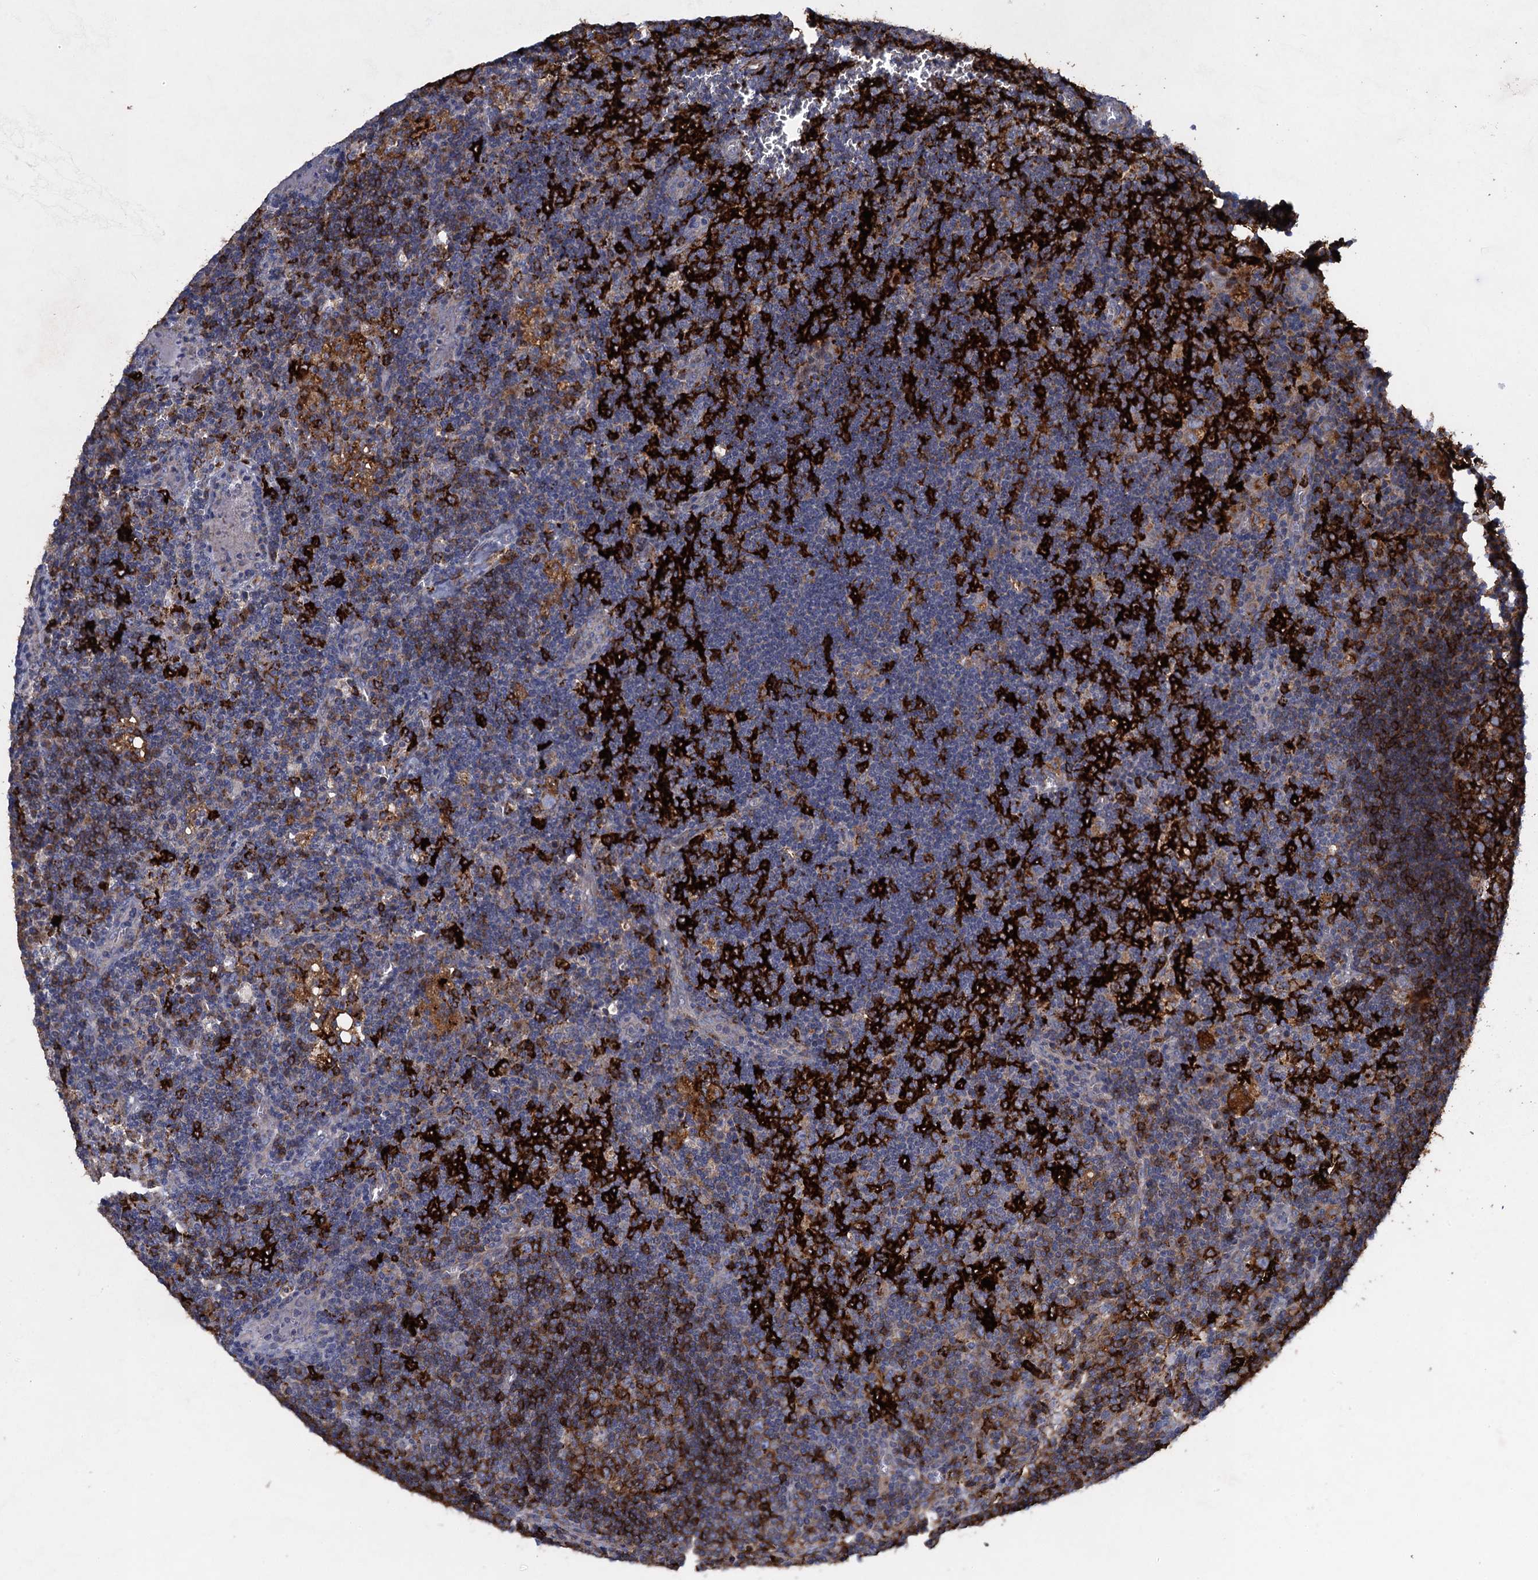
{"staining": {"intensity": "strong", "quantity": ">75%", "location": "cytoplasmic/membranous"}, "tissue": "lymph node", "cell_type": "Germinal center cells", "image_type": "normal", "snomed": [{"axis": "morphology", "description": "Normal tissue, NOS"}, {"axis": "topography", "description": "Lymph node"}], "caption": "Germinal center cells reveal high levels of strong cytoplasmic/membranous positivity in about >75% of cells in unremarkable human lymph node.", "gene": "TXNDC11", "patient": {"sex": "male", "age": 58}}